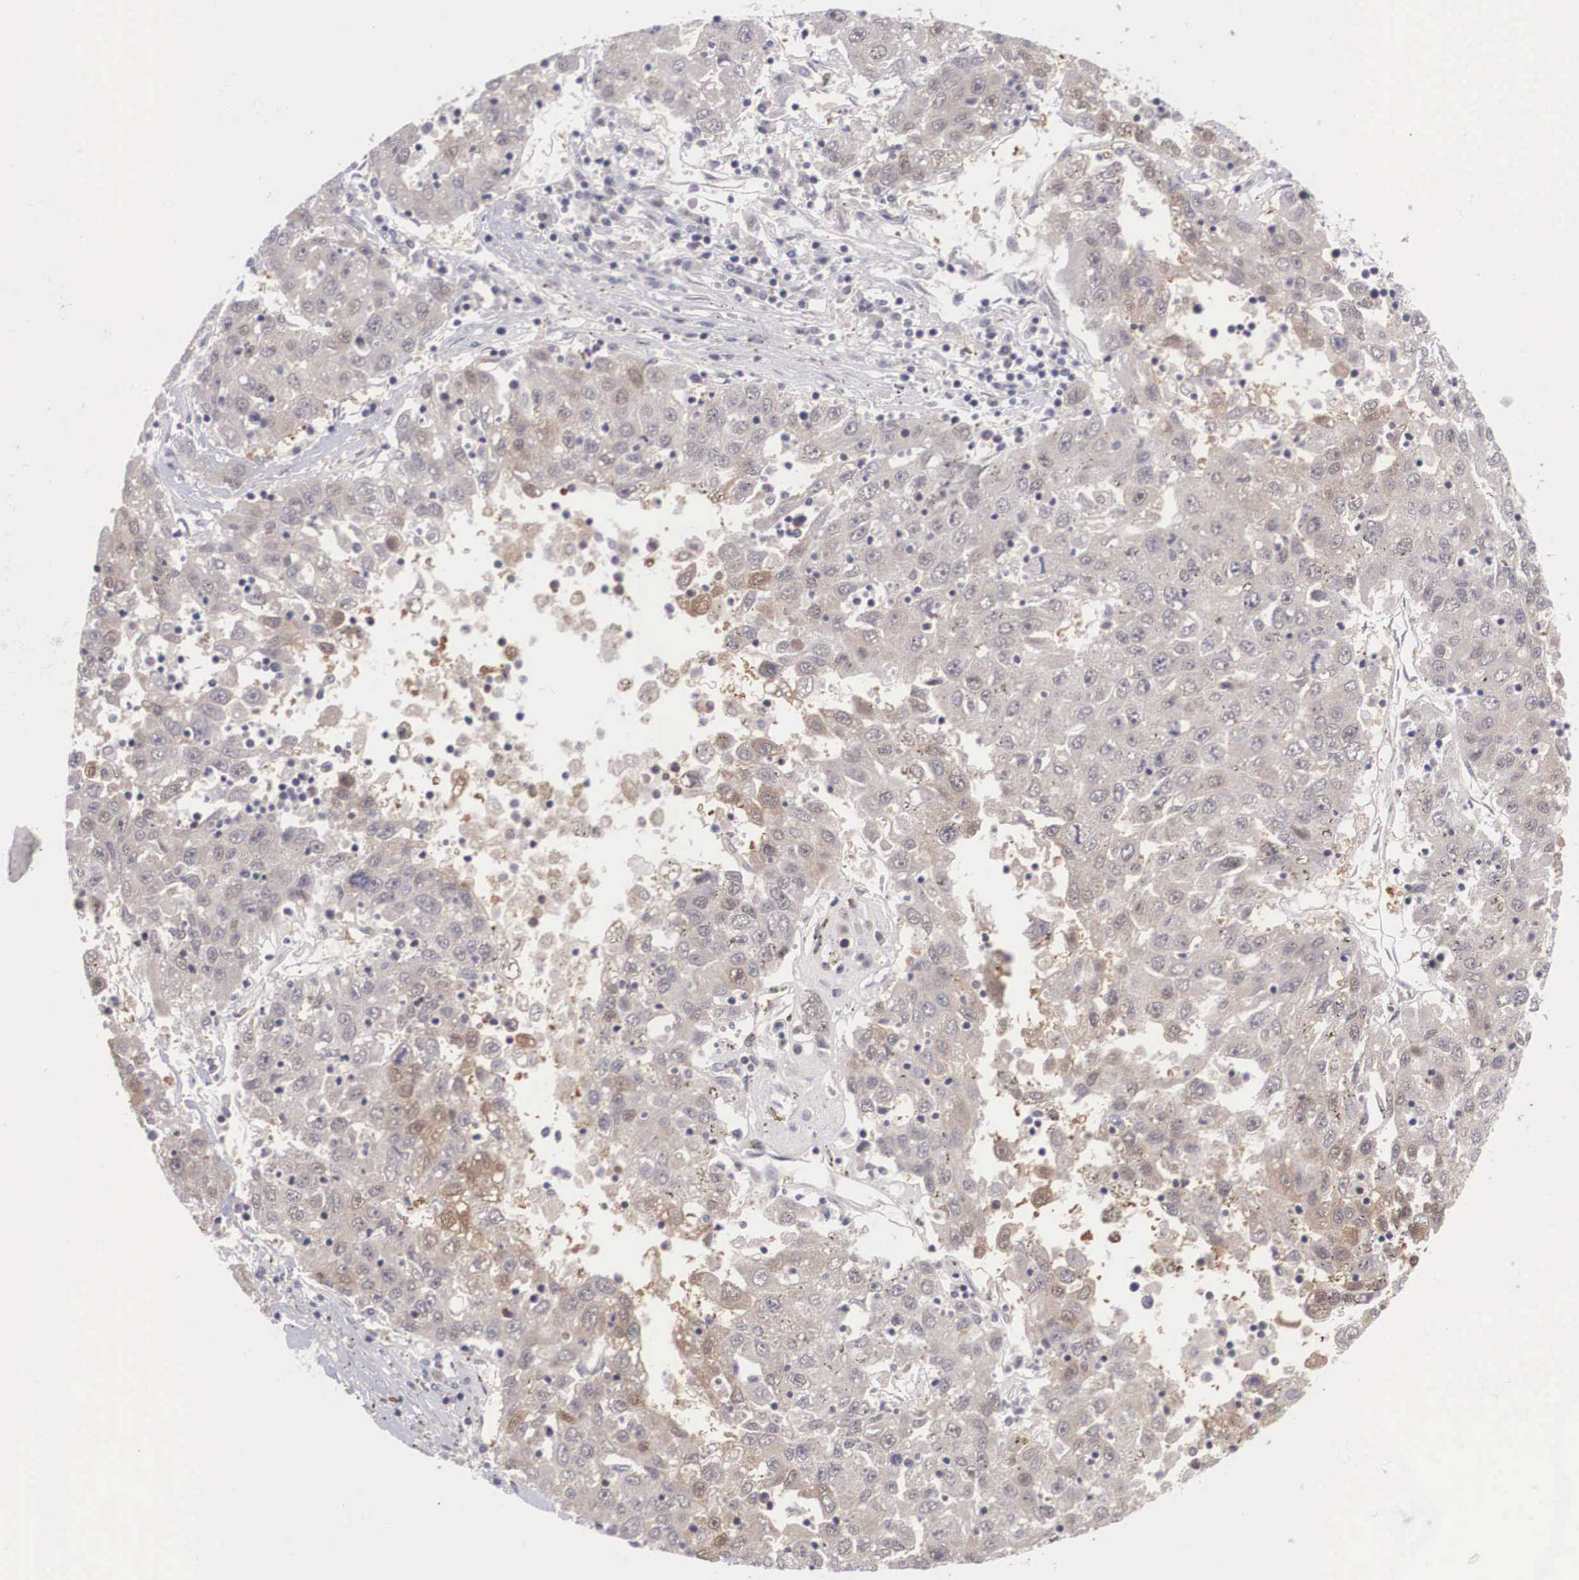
{"staining": {"intensity": "weak", "quantity": ">75%", "location": "cytoplasmic/membranous,nuclear"}, "tissue": "liver cancer", "cell_type": "Tumor cells", "image_type": "cancer", "snomed": [{"axis": "morphology", "description": "Carcinoma, Hepatocellular, NOS"}, {"axis": "topography", "description": "Liver"}], "caption": "Protein staining of hepatocellular carcinoma (liver) tissue shows weak cytoplasmic/membranous and nuclear expression in about >75% of tumor cells. (DAB IHC with brightfield microscopy, high magnification).", "gene": "NINL", "patient": {"sex": "male", "age": 49}}